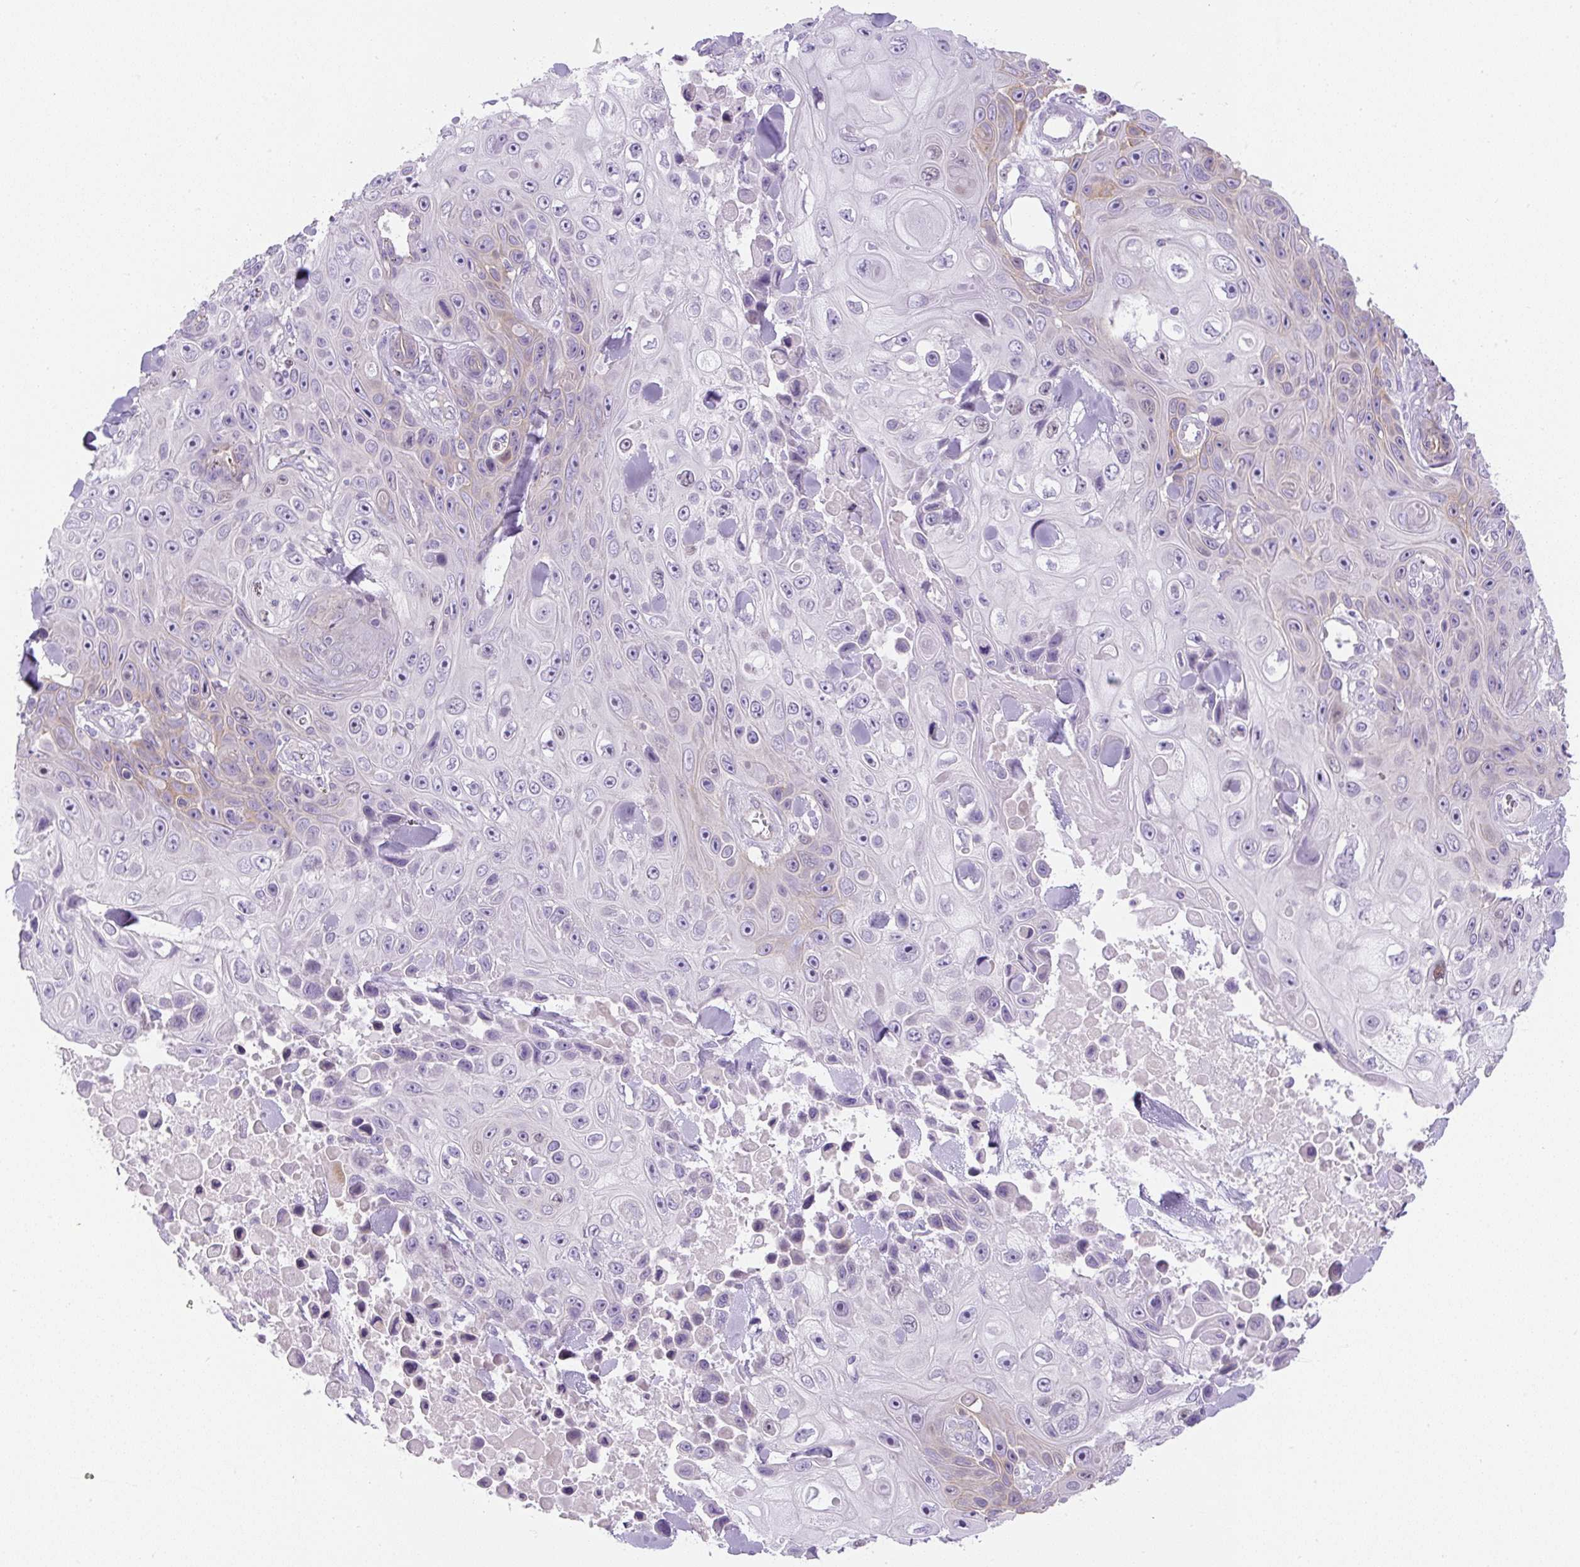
{"staining": {"intensity": "weak", "quantity": "<25%", "location": "cytoplasmic/membranous"}, "tissue": "skin cancer", "cell_type": "Tumor cells", "image_type": "cancer", "snomed": [{"axis": "morphology", "description": "Squamous cell carcinoma, NOS"}, {"axis": "topography", "description": "Skin"}], "caption": "This is an IHC image of human skin cancer. There is no staining in tumor cells.", "gene": "ADAMTS19", "patient": {"sex": "male", "age": 82}}